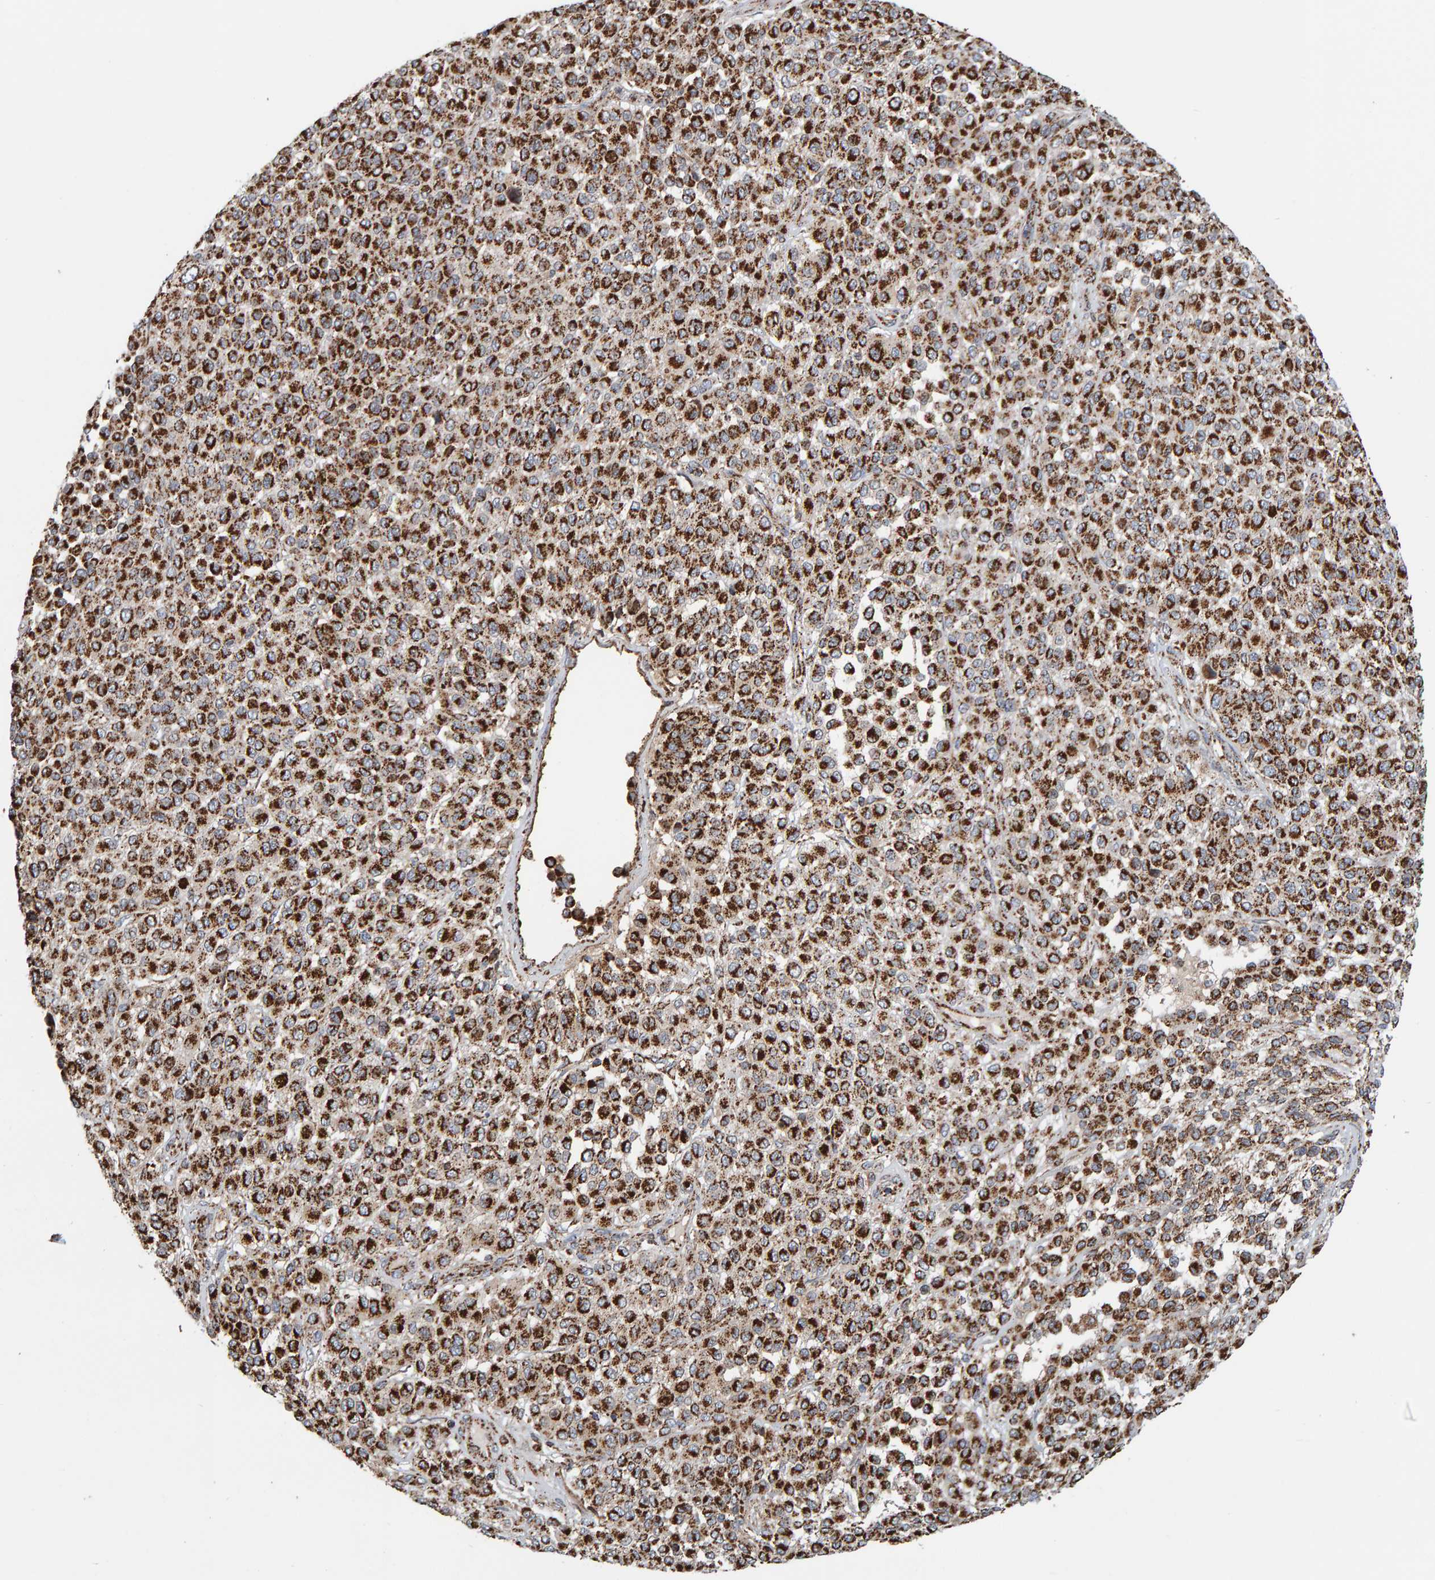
{"staining": {"intensity": "strong", "quantity": ">75%", "location": "cytoplasmic/membranous"}, "tissue": "melanoma", "cell_type": "Tumor cells", "image_type": "cancer", "snomed": [{"axis": "morphology", "description": "Malignant melanoma, Metastatic site"}, {"axis": "topography", "description": "Pancreas"}], "caption": "Protein analysis of melanoma tissue shows strong cytoplasmic/membranous staining in approximately >75% of tumor cells. (DAB (3,3'-diaminobenzidine) IHC, brown staining for protein, blue staining for nuclei).", "gene": "MRPL45", "patient": {"sex": "female", "age": 30}}